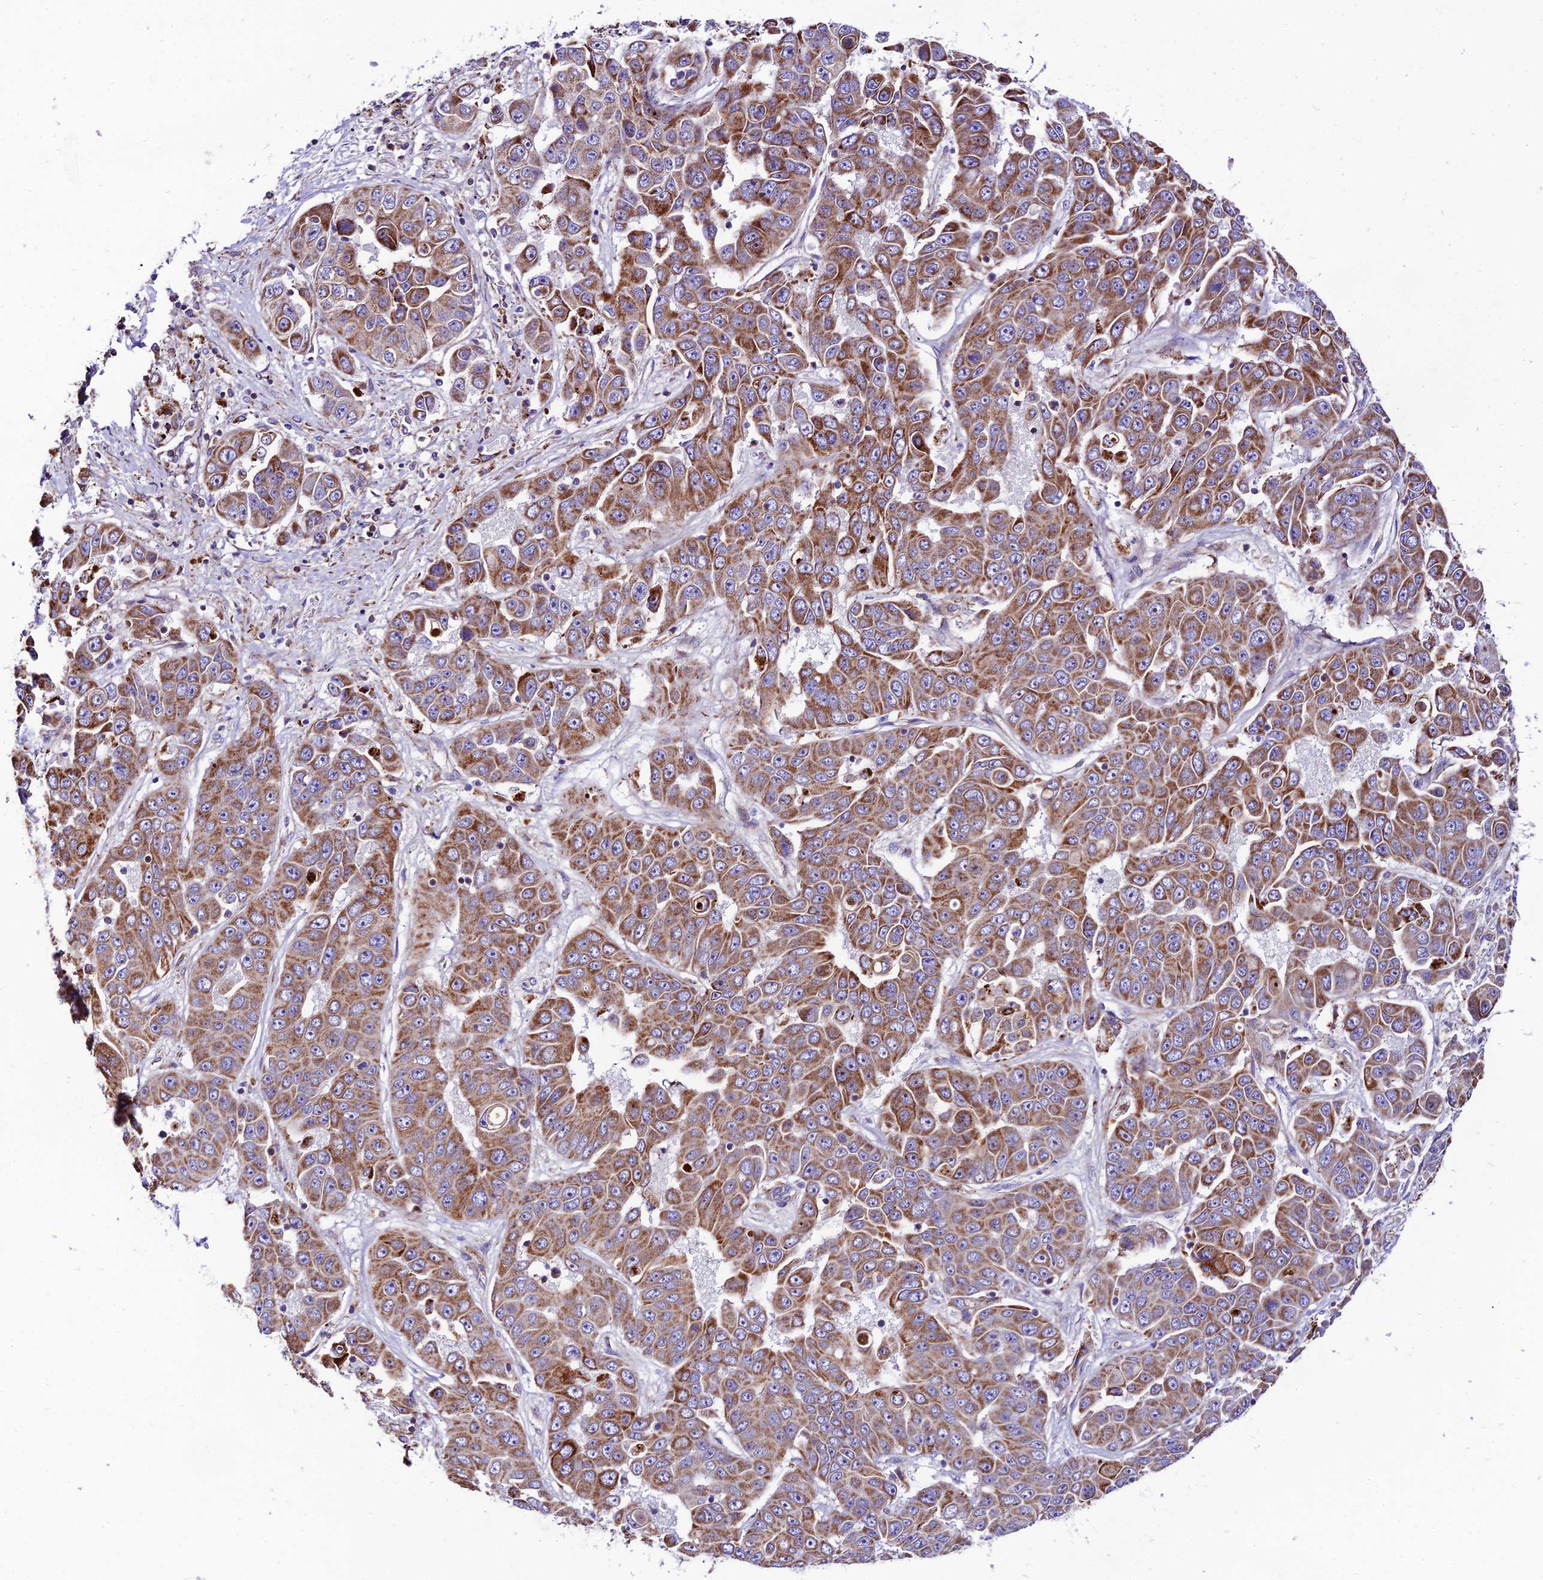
{"staining": {"intensity": "moderate", "quantity": ">75%", "location": "cytoplasmic/membranous"}, "tissue": "liver cancer", "cell_type": "Tumor cells", "image_type": "cancer", "snomed": [{"axis": "morphology", "description": "Cholangiocarcinoma"}, {"axis": "topography", "description": "Liver"}], "caption": "Tumor cells show medium levels of moderate cytoplasmic/membranous expression in about >75% of cells in human liver cancer (cholangiocarcinoma).", "gene": "VPS13C", "patient": {"sex": "female", "age": 52}}